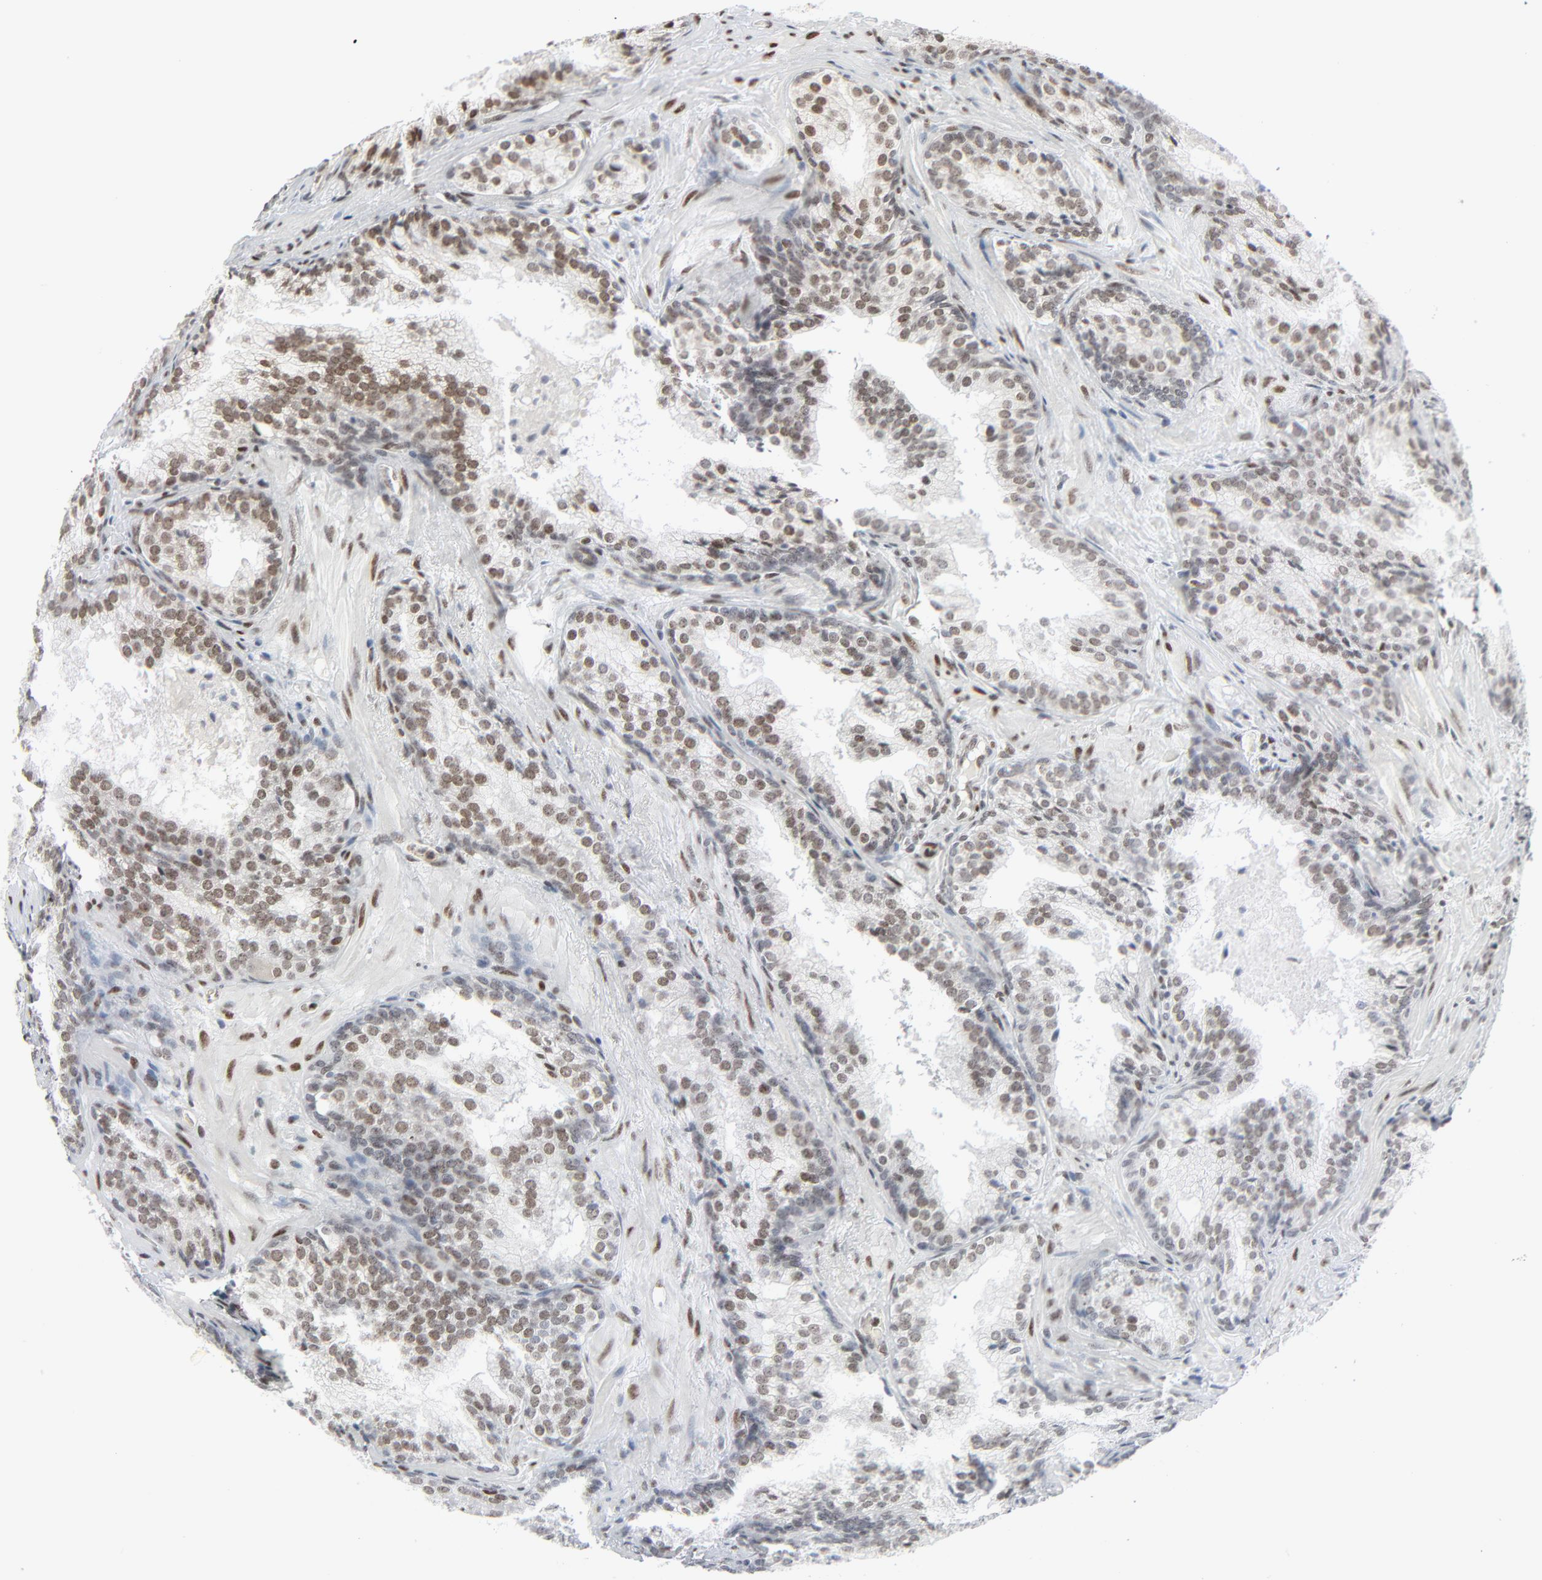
{"staining": {"intensity": "moderate", "quantity": ">75%", "location": "nuclear"}, "tissue": "prostate cancer", "cell_type": "Tumor cells", "image_type": "cancer", "snomed": [{"axis": "morphology", "description": "Adenocarcinoma, Low grade"}, {"axis": "topography", "description": "Prostate"}], "caption": "IHC photomicrograph of neoplastic tissue: adenocarcinoma (low-grade) (prostate) stained using IHC displays medium levels of moderate protein expression localized specifically in the nuclear of tumor cells, appearing as a nuclear brown color.", "gene": "CUX1", "patient": {"sex": "male", "age": 69}}